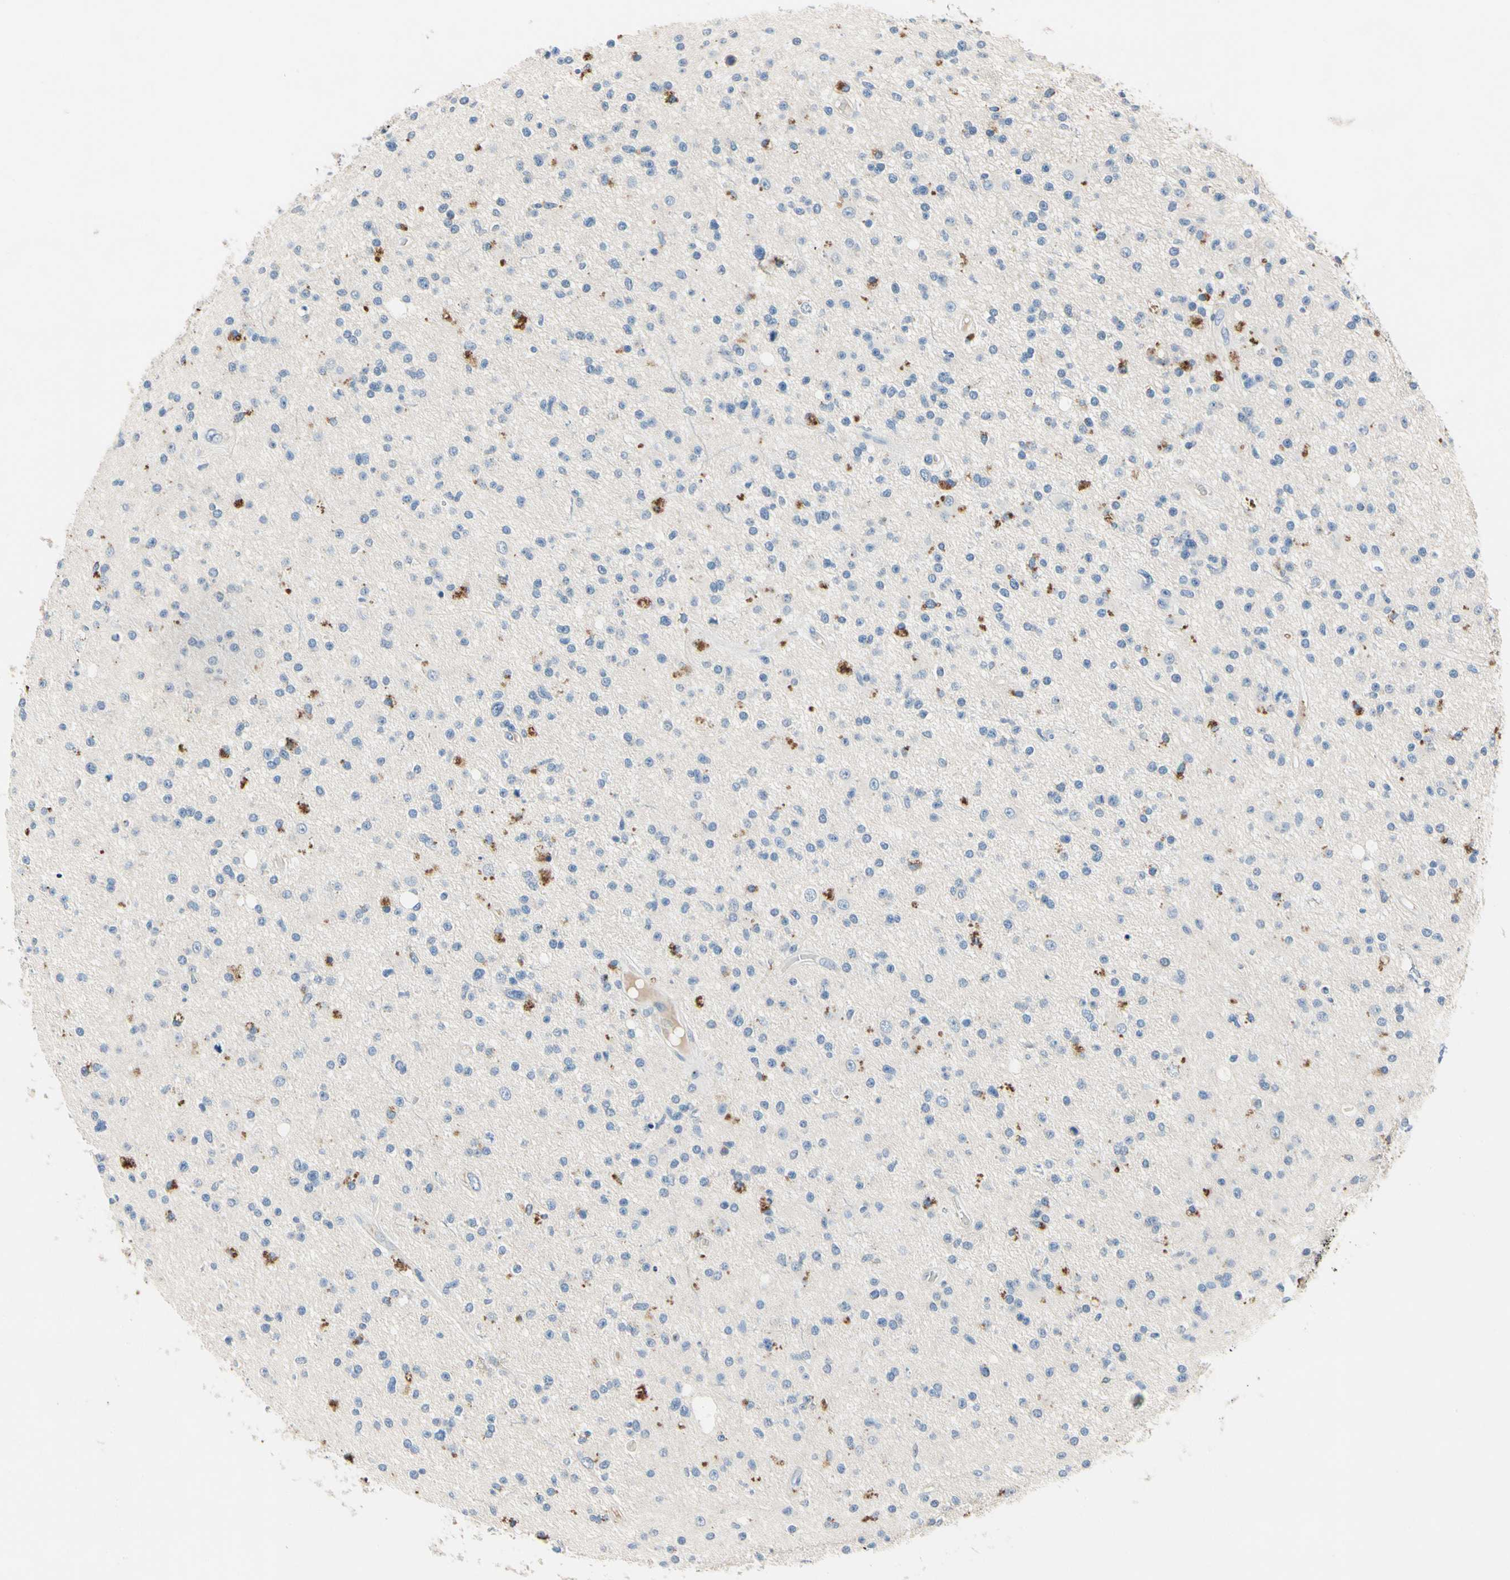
{"staining": {"intensity": "negative", "quantity": "none", "location": "none"}, "tissue": "glioma", "cell_type": "Tumor cells", "image_type": "cancer", "snomed": [{"axis": "morphology", "description": "Glioma, malignant, High grade"}, {"axis": "topography", "description": "Brain"}], "caption": "Immunohistochemical staining of human high-grade glioma (malignant) exhibits no significant positivity in tumor cells.", "gene": "CPA3", "patient": {"sex": "male", "age": 33}}